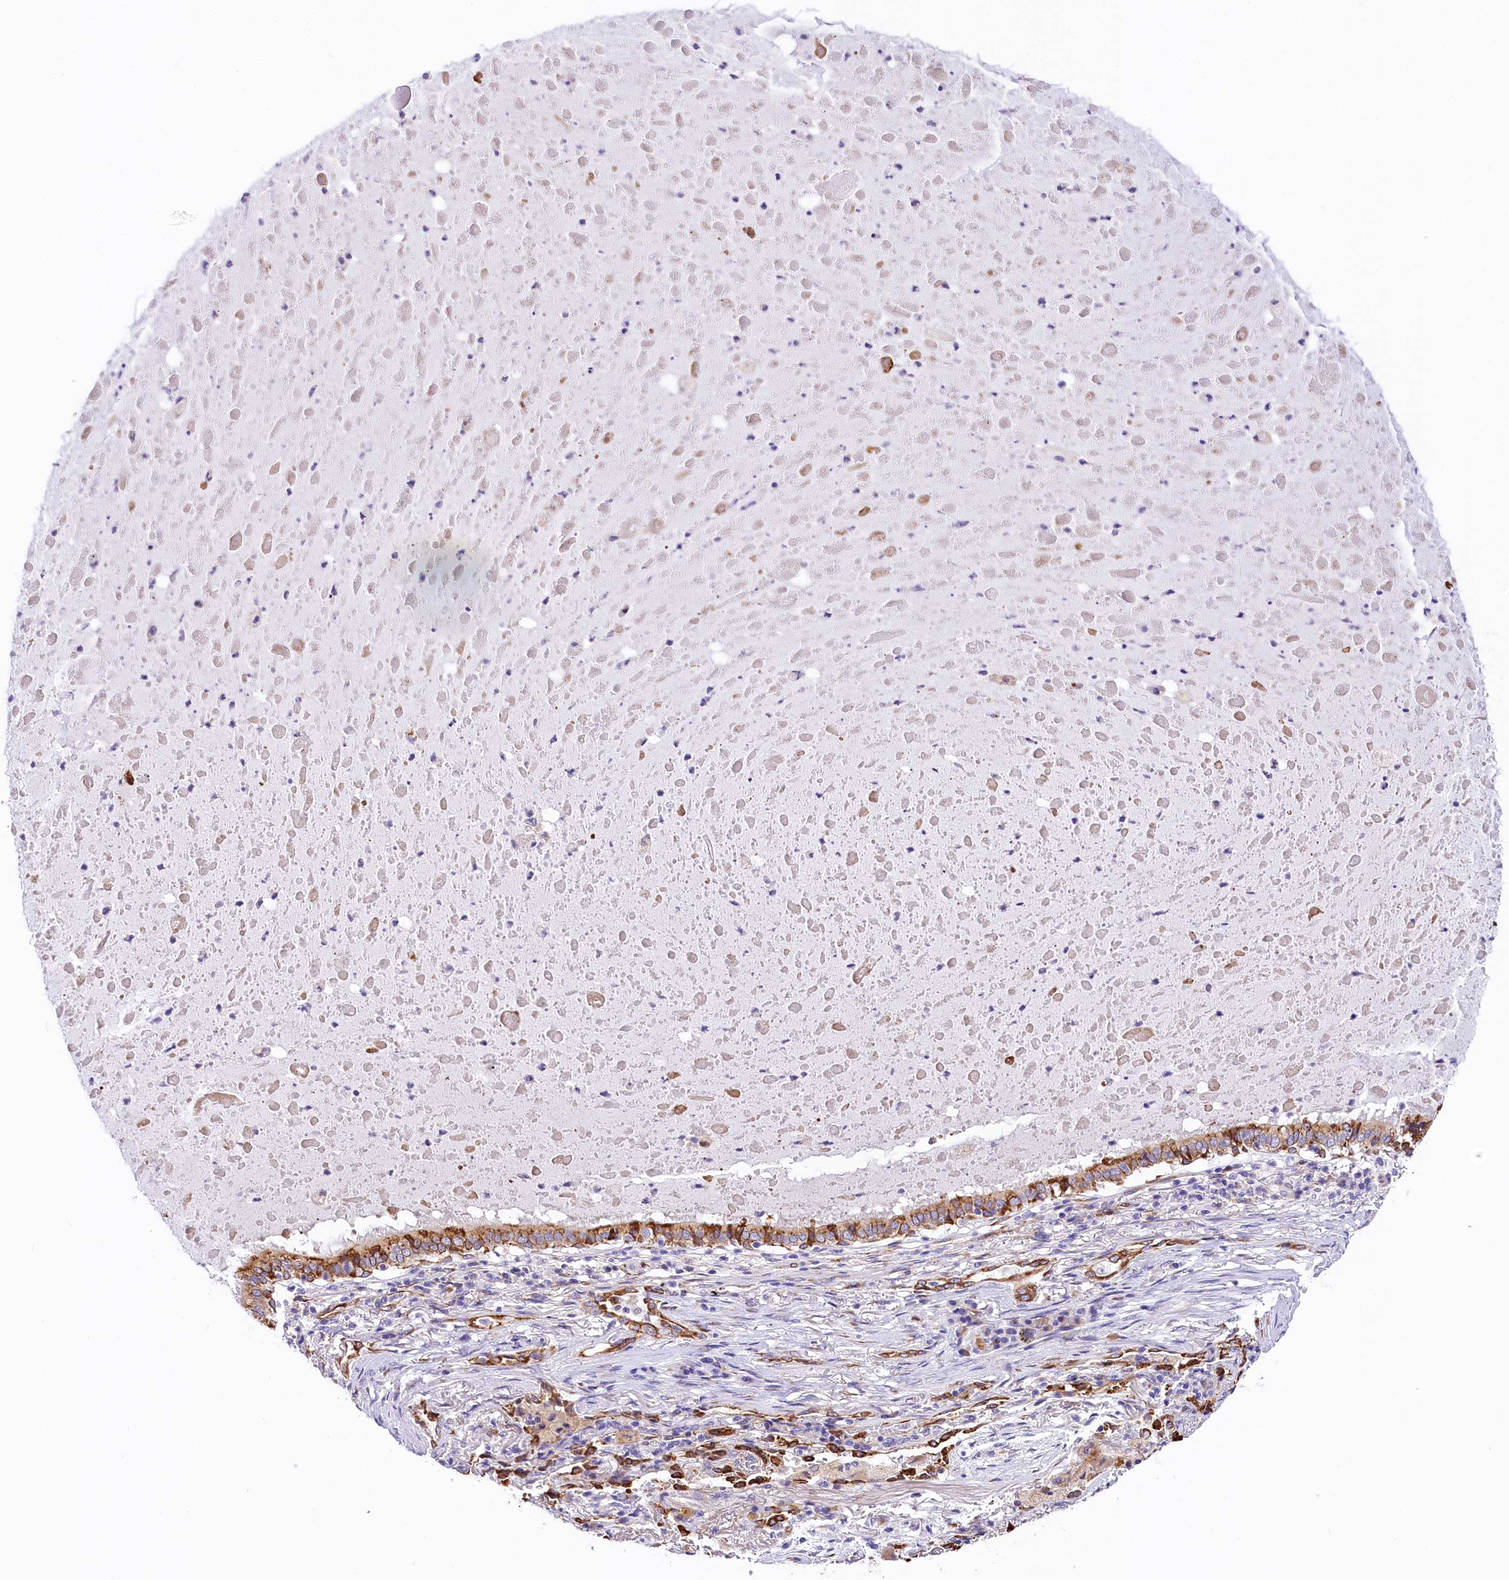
{"staining": {"intensity": "strong", "quantity": ">75%", "location": "cytoplasmic/membranous"}, "tissue": "lung cancer", "cell_type": "Tumor cells", "image_type": "cancer", "snomed": [{"axis": "morphology", "description": "Squamous cell carcinoma, NOS"}, {"axis": "topography", "description": "Lung"}], "caption": "Protein expression by IHC reveals strong cytoplasmic/membranous staining in about >75% of tumor cells in lung squamous cell carcinoma.", "gene": "ITGA1", "patient": {"sex": "male", "age": 61}}